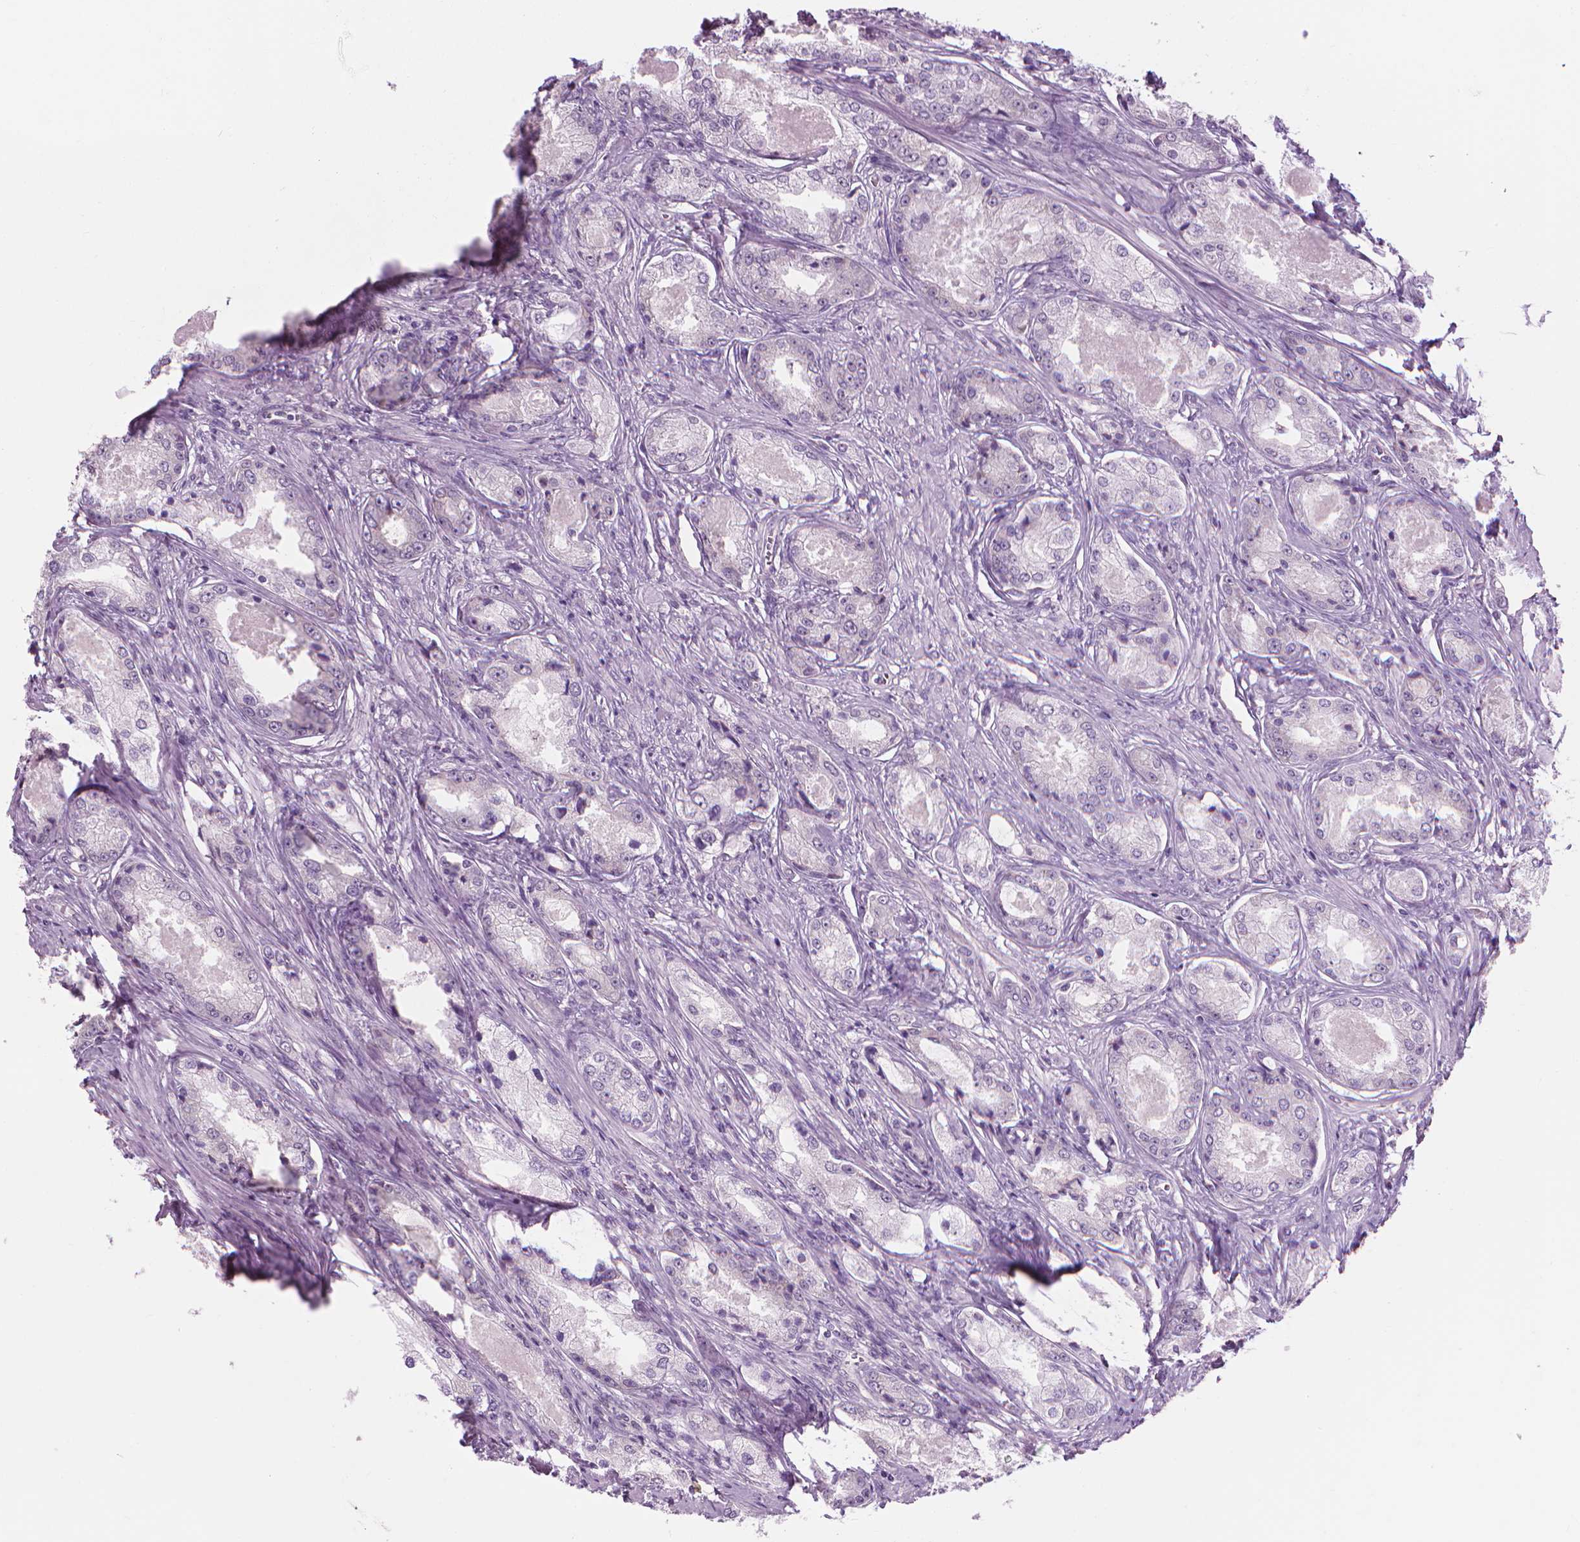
{"staining": {"intensity": "negative", "quantity": "none", "location": "none"}, "tissue": "prostate cancer", "cell_type": "Tumor cells", "image_type": "cancer", "snomed": [{"axis": "morphology", "description": "Adenocarcinoma, Low grade"}, {"axis": "topography", "description": "Prostate"}], "caption": "DAB immunohistochemical staining of prostate low-grade adenocarcinoma demonstrates no significant expression in tumor cells. (Stains: DAB IHC with hematoxylin counter stain, Microscopy: brightfield microscopy at high magnification).", "gene": "CFAP126", "patient": {"sex": "male", "age": 68}}